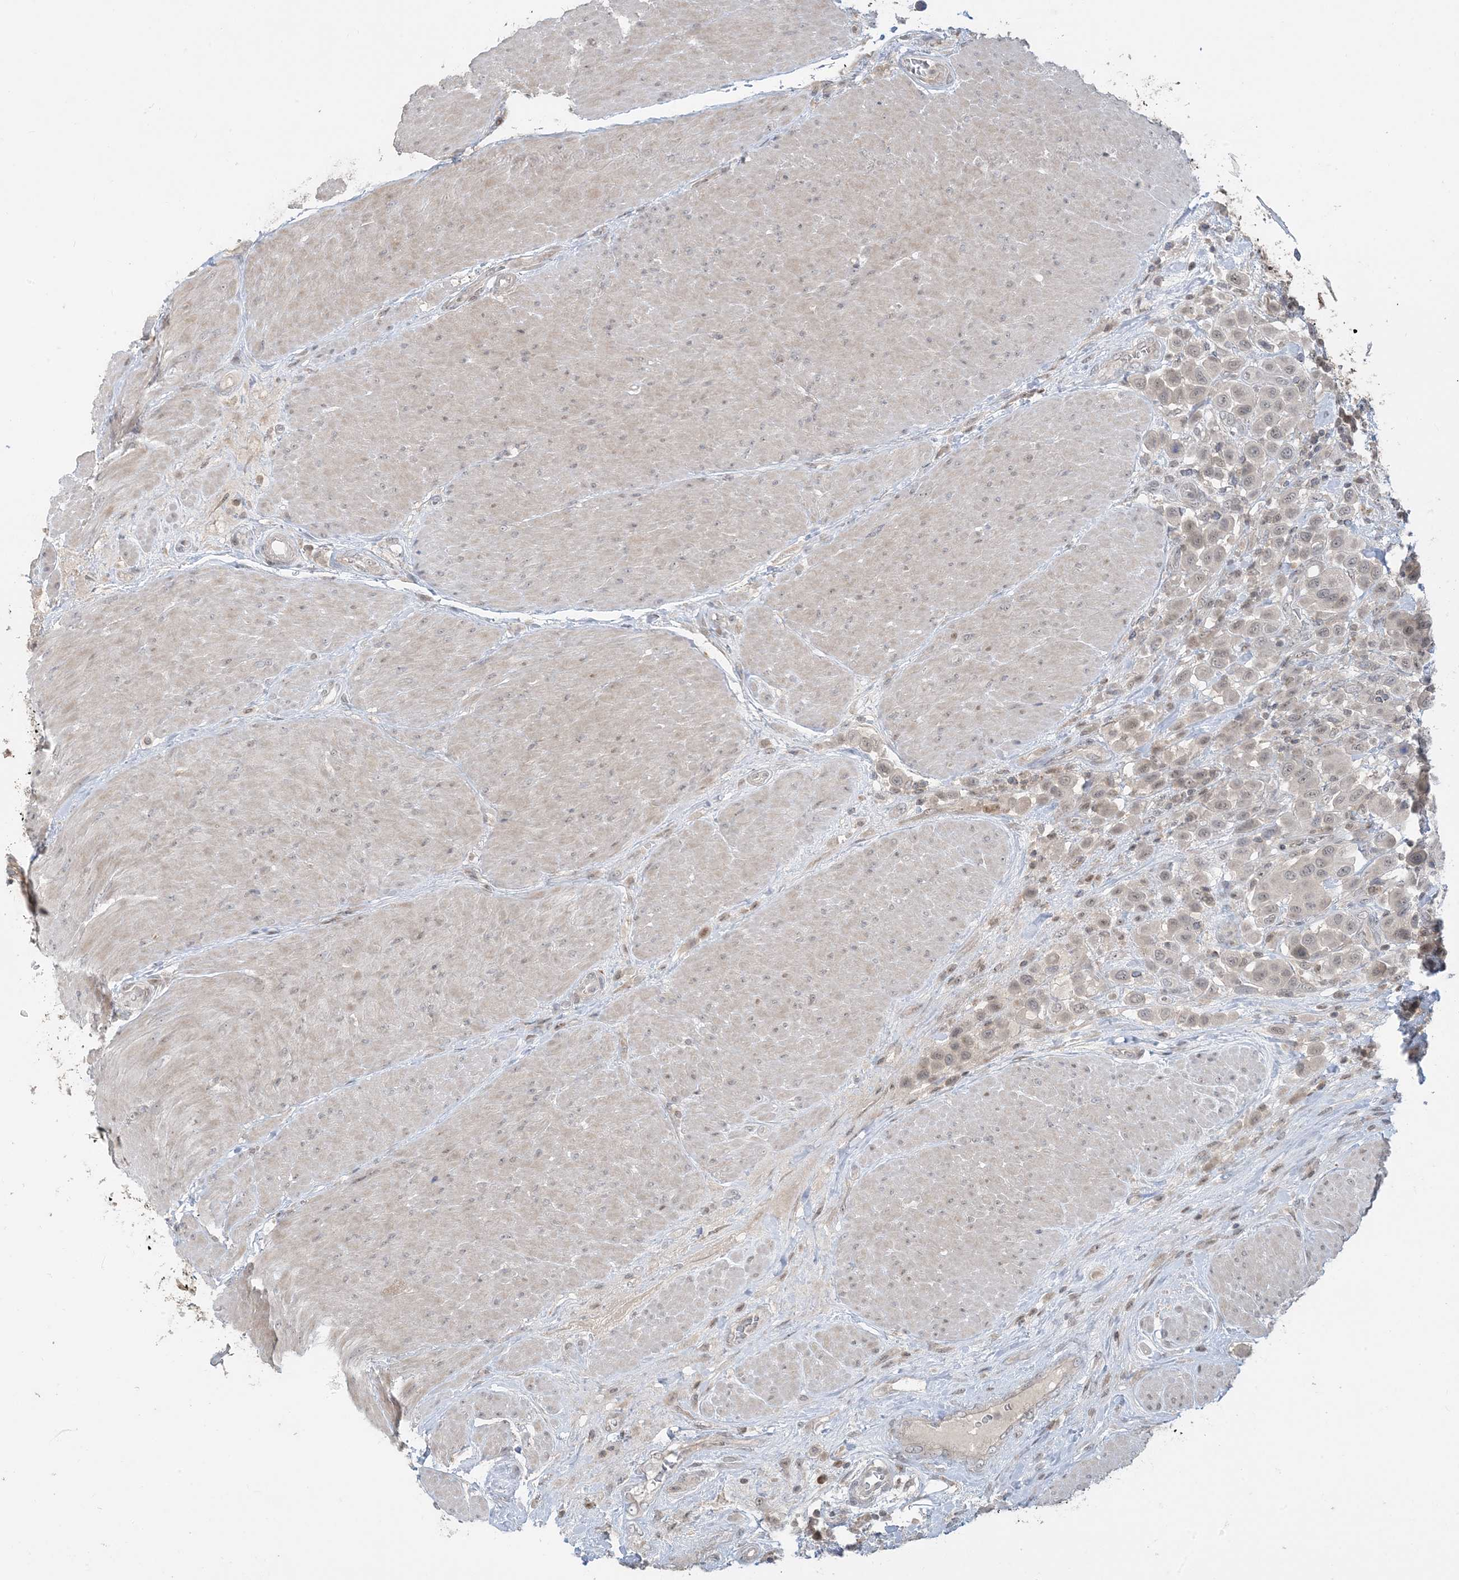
{"staining": {"intensity": "weak", "quantity": "25%-75%", "location": "cytoplasmic/membranous,nuclear"}, "tissue": "urothelial cancer", "cell_type": "Tumor cells", "image_type": "cancer", "snomed": [{"axis": "morphology", "description": "Urothelial carcinoma, High grade"}, {"axis": "topography", "description": "Urinary bladder"}], "caption": "Immunohistochemical staining of human urothelial cancer shows weak cytoplasmic/membranous and nuclear protein positivity in about 25%-75% of tumor cells. The staining is performed using DAB (3,3'-diaminobenzidine) brown chromogen to label protein expression. The nuclei are counter-stained blue using hematoxylin.", "gene": "PRRT3", "patient": {"sex": "male", "age": 50}}